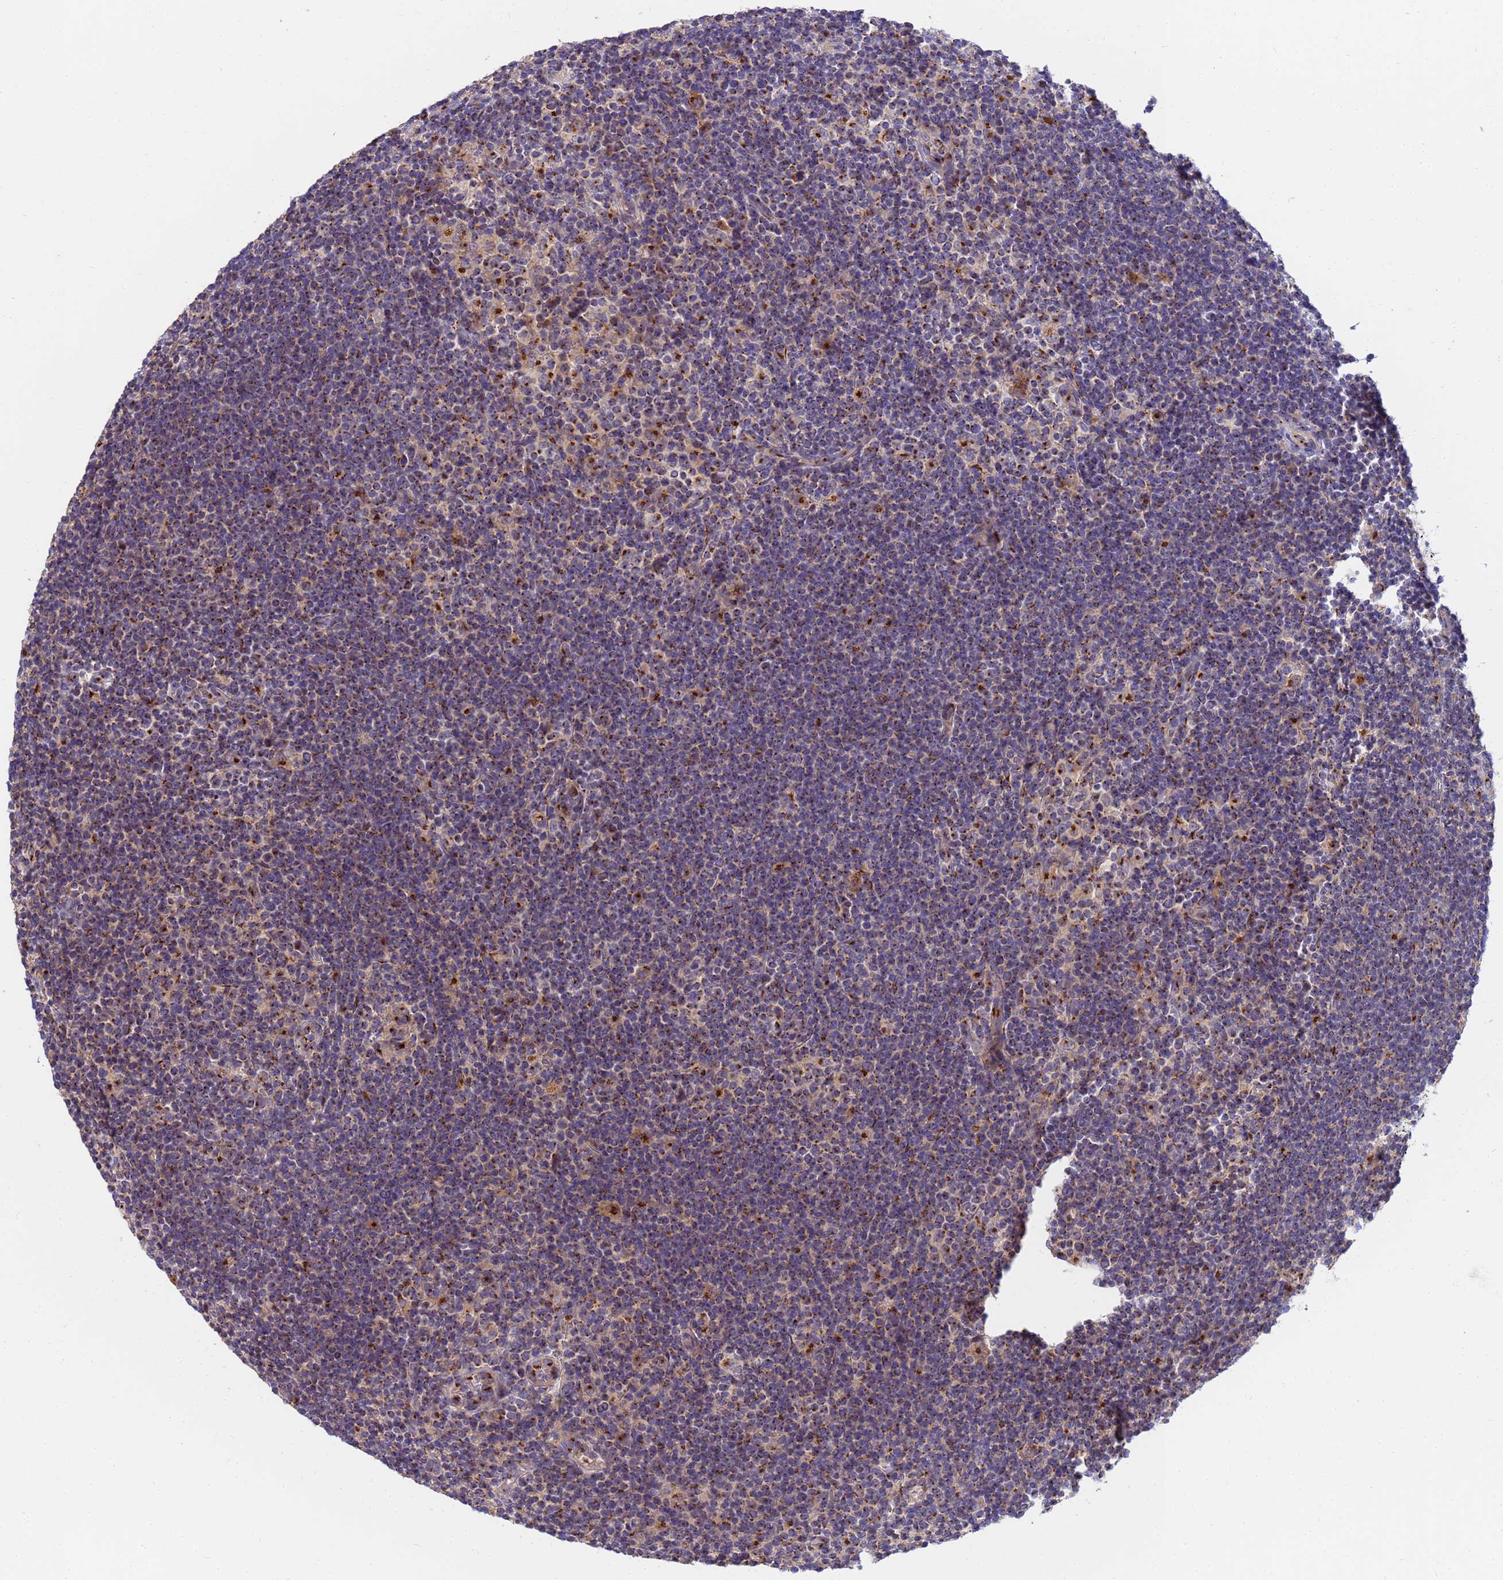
{"staining": {"intensity": "moderate", "quantity": ">75%", "location": "cytoplasmic/membranous"}, "tissue": "lymphoma", "cell_type": "Tumor cells", "image_type": "cancer", "snomed": [{"axis": "morphology", "description": "Hodgkin's disease, NOS"}, {"axis": "topography", "description": "Lymph node"}], "caption": "A high-resolution micrograph shows immunohistochemistry (IHC) staining of Hodgkin's disease, which exhibits moderate cytoplasmic/membranous expression in approximately >75% of tumor cells.", "gene": "HPS3", "patient": {"sex": "female", "age": 57}}